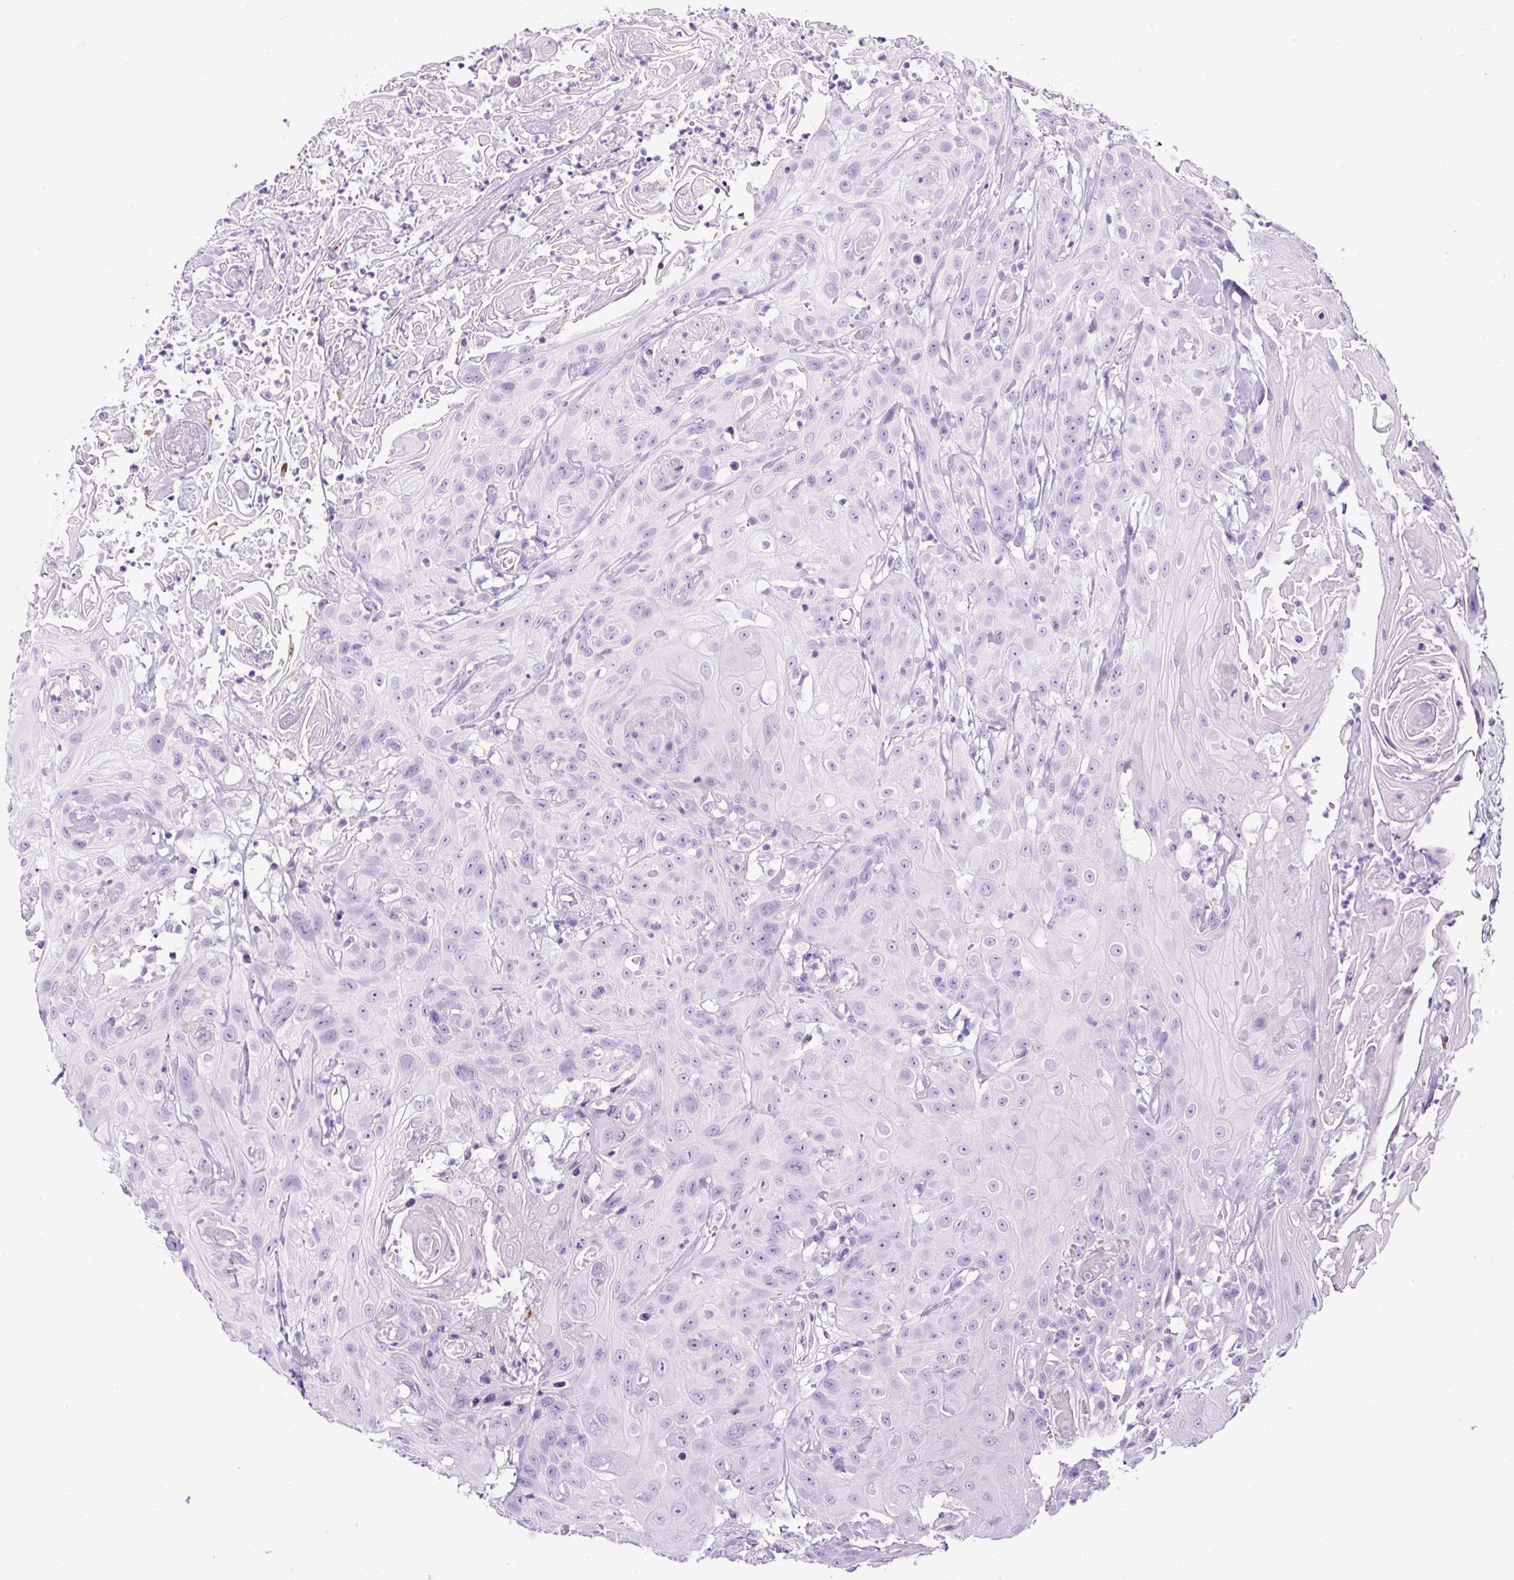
{"staining": {"intensity": "negative", "quantity": "none", "location": "none"}, "tissue": "head and neck cancer", "cell_type": "Tumor cells", "image_type": "cancer", "snomed": [{"axis": "morphology", "description": "Squamous cell carcinoma, NOS"}, {"axis": "topography", "description": "Skin"}, {"axis": "topography", "description": "Head-Neck"}], "caption": "High magnification brightfield microscopy of squamous cell carcinoma (head and neck) stained with DAB (brown) and counterstained with hematoxylin (blue): tumor cells show no significant staining.", "gene": "TMEM200B", "patient": {"sex": "male", "age": 80}}